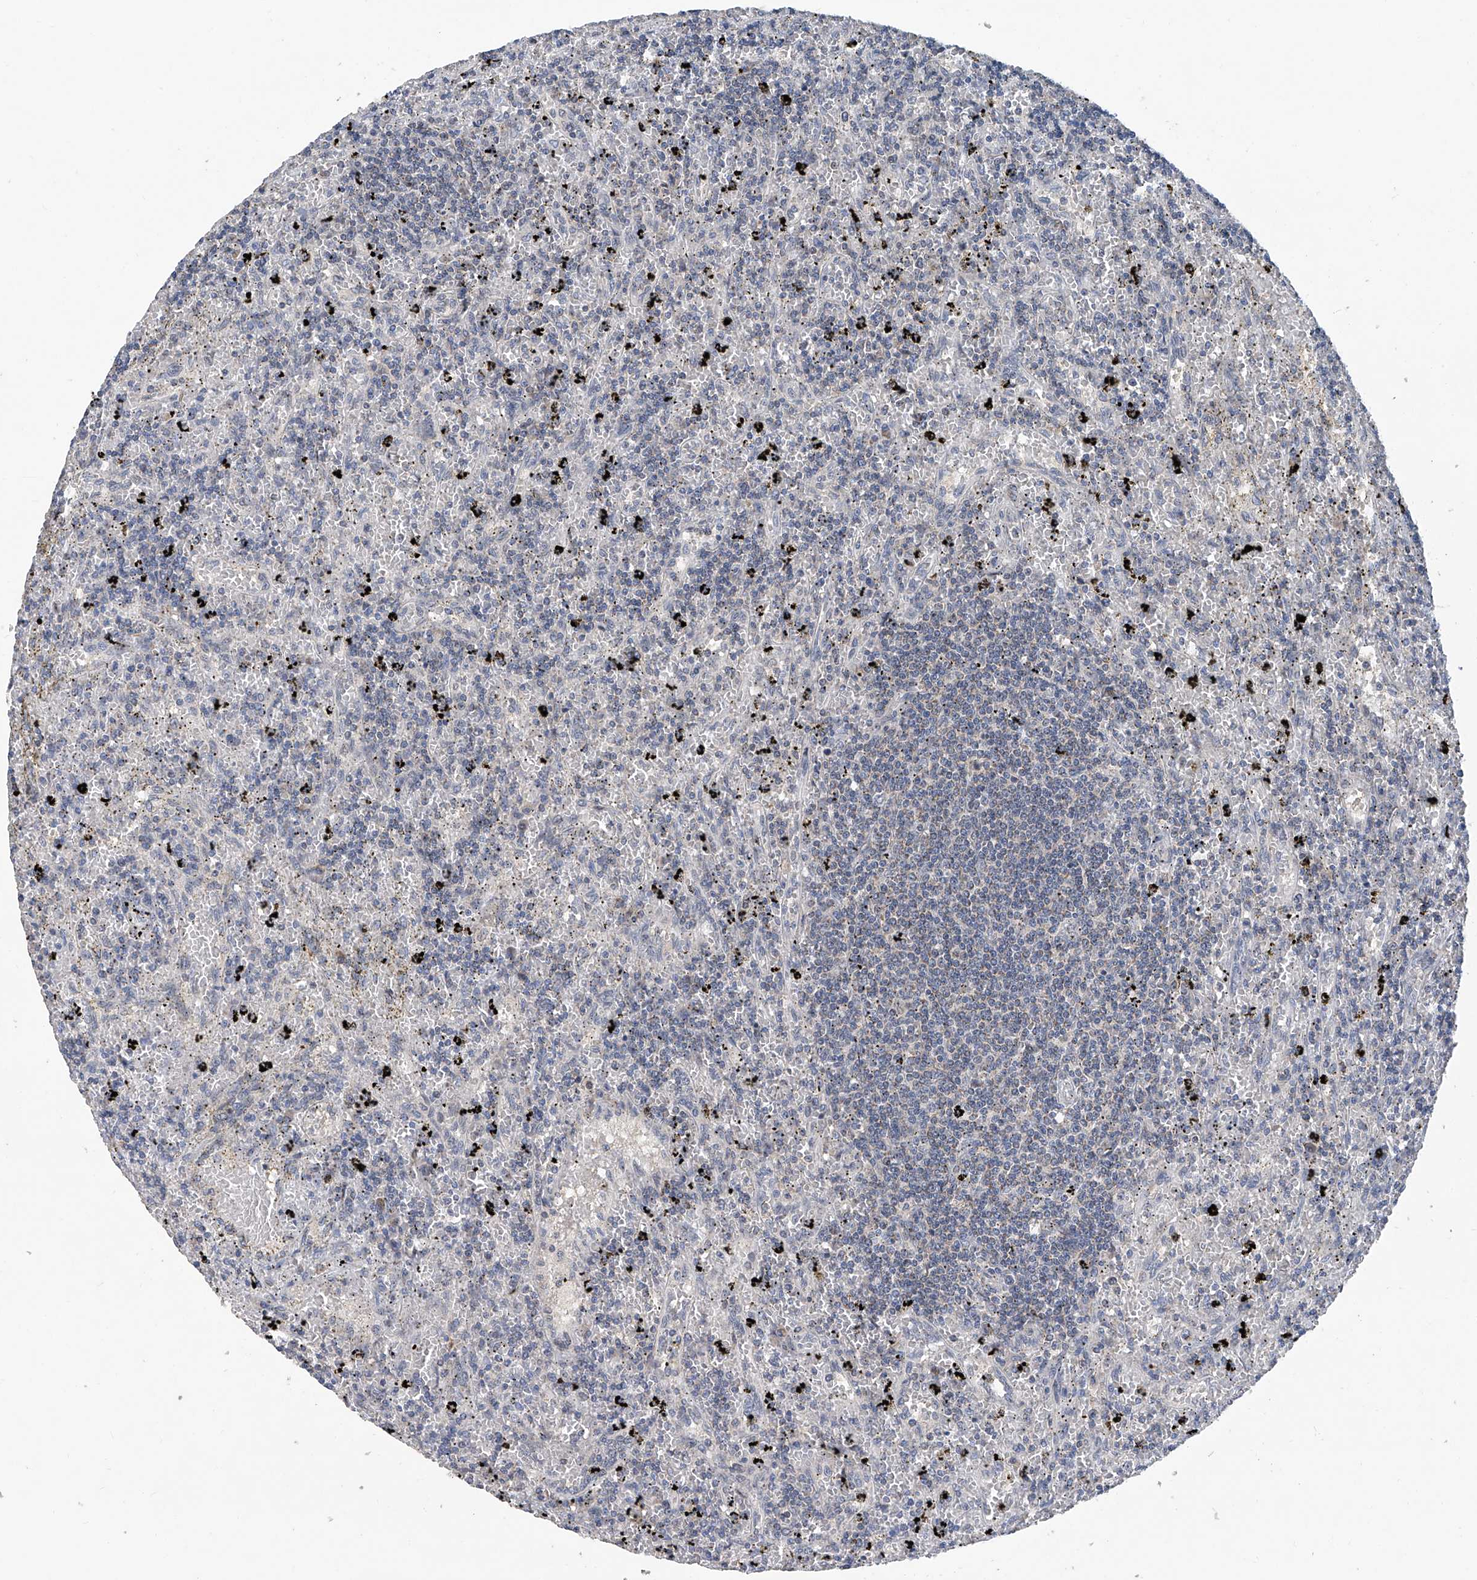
{"staining": {"intensity": "negative", "quantity": "none", "location": "none"}, "tissue": "lymphoma", "cell_type": "Tumor cells", "image_type": "cancer", "snomed": [{"axis": "morphology", "description": "Malignant lymphoma, non-Hodgkin's type, Low grade"}, {"axis": "topography", "description": "Spleen"}], "caption": "The micrograph reveals no staining of tumor cells in low-grade malignant lymphoma, non-Hodgkin's type. (IHC, brightfield microscopy, high magnification).", "gene": "BCKDHB", "patient": {"sex": "male", "age": 76}}